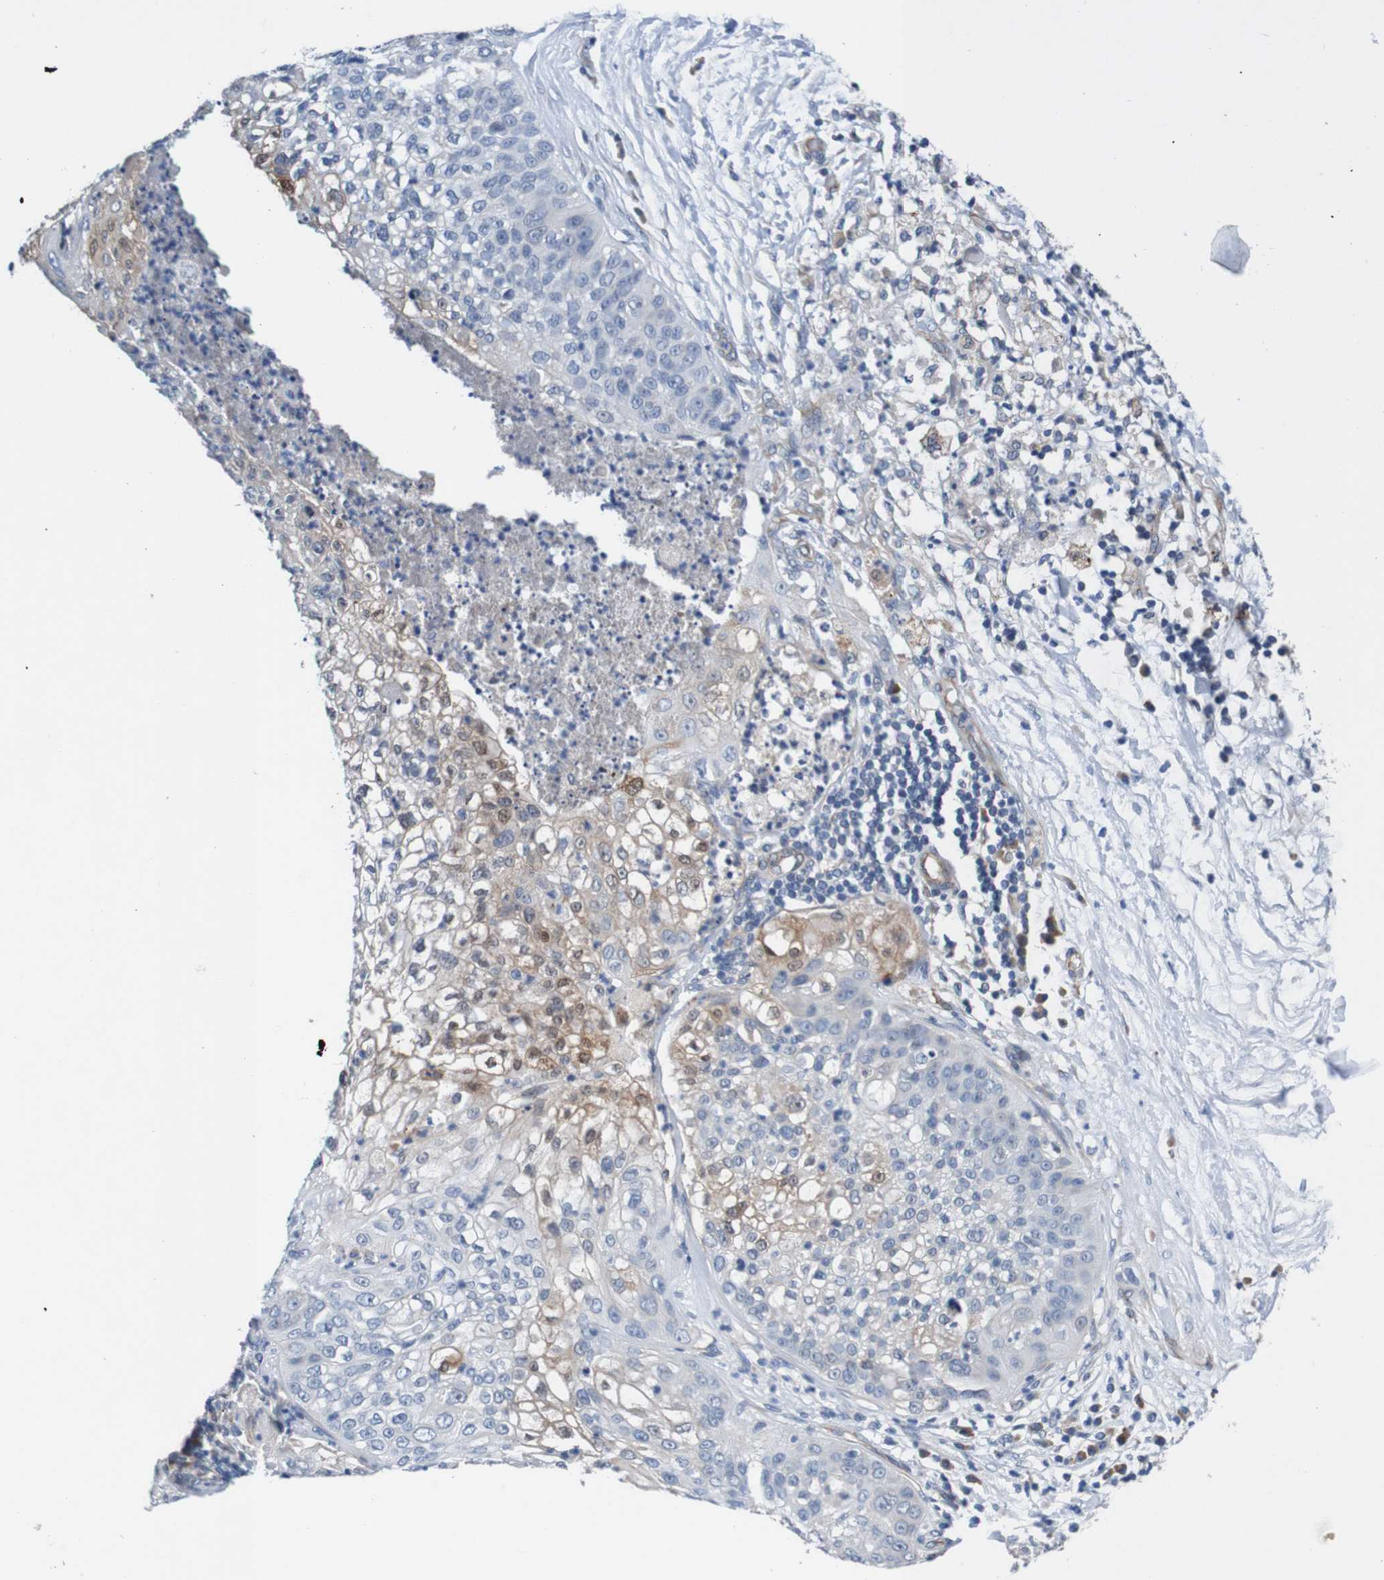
{"staining": {"intensity": "weak", "quantity": "<25%", "location": "nuclear"}, "tissue": "lung cancer", "cell_type": "Tumor cells", "image_type": "cancer", "snomed": [{"axis": "morphology", "description": "Inflammation, NOS"}, {"axis": "morphology", "description": "Squamous cell carcinoma, NOS"}, {"axis": "topography", "description": "Lymph node"}, {"axis": "topography", "description": "Soft tissue"}, {"axis": "topography", "description": "Lung"}], "caption": "Histopathology image shows no protein positivity in tumor cells of lung cancer tissue. (DAB IHC visualized using brightfield microscopy, high magnification).", "gene": "CPED1", "patient": {"sex": "male", "age": 66}}